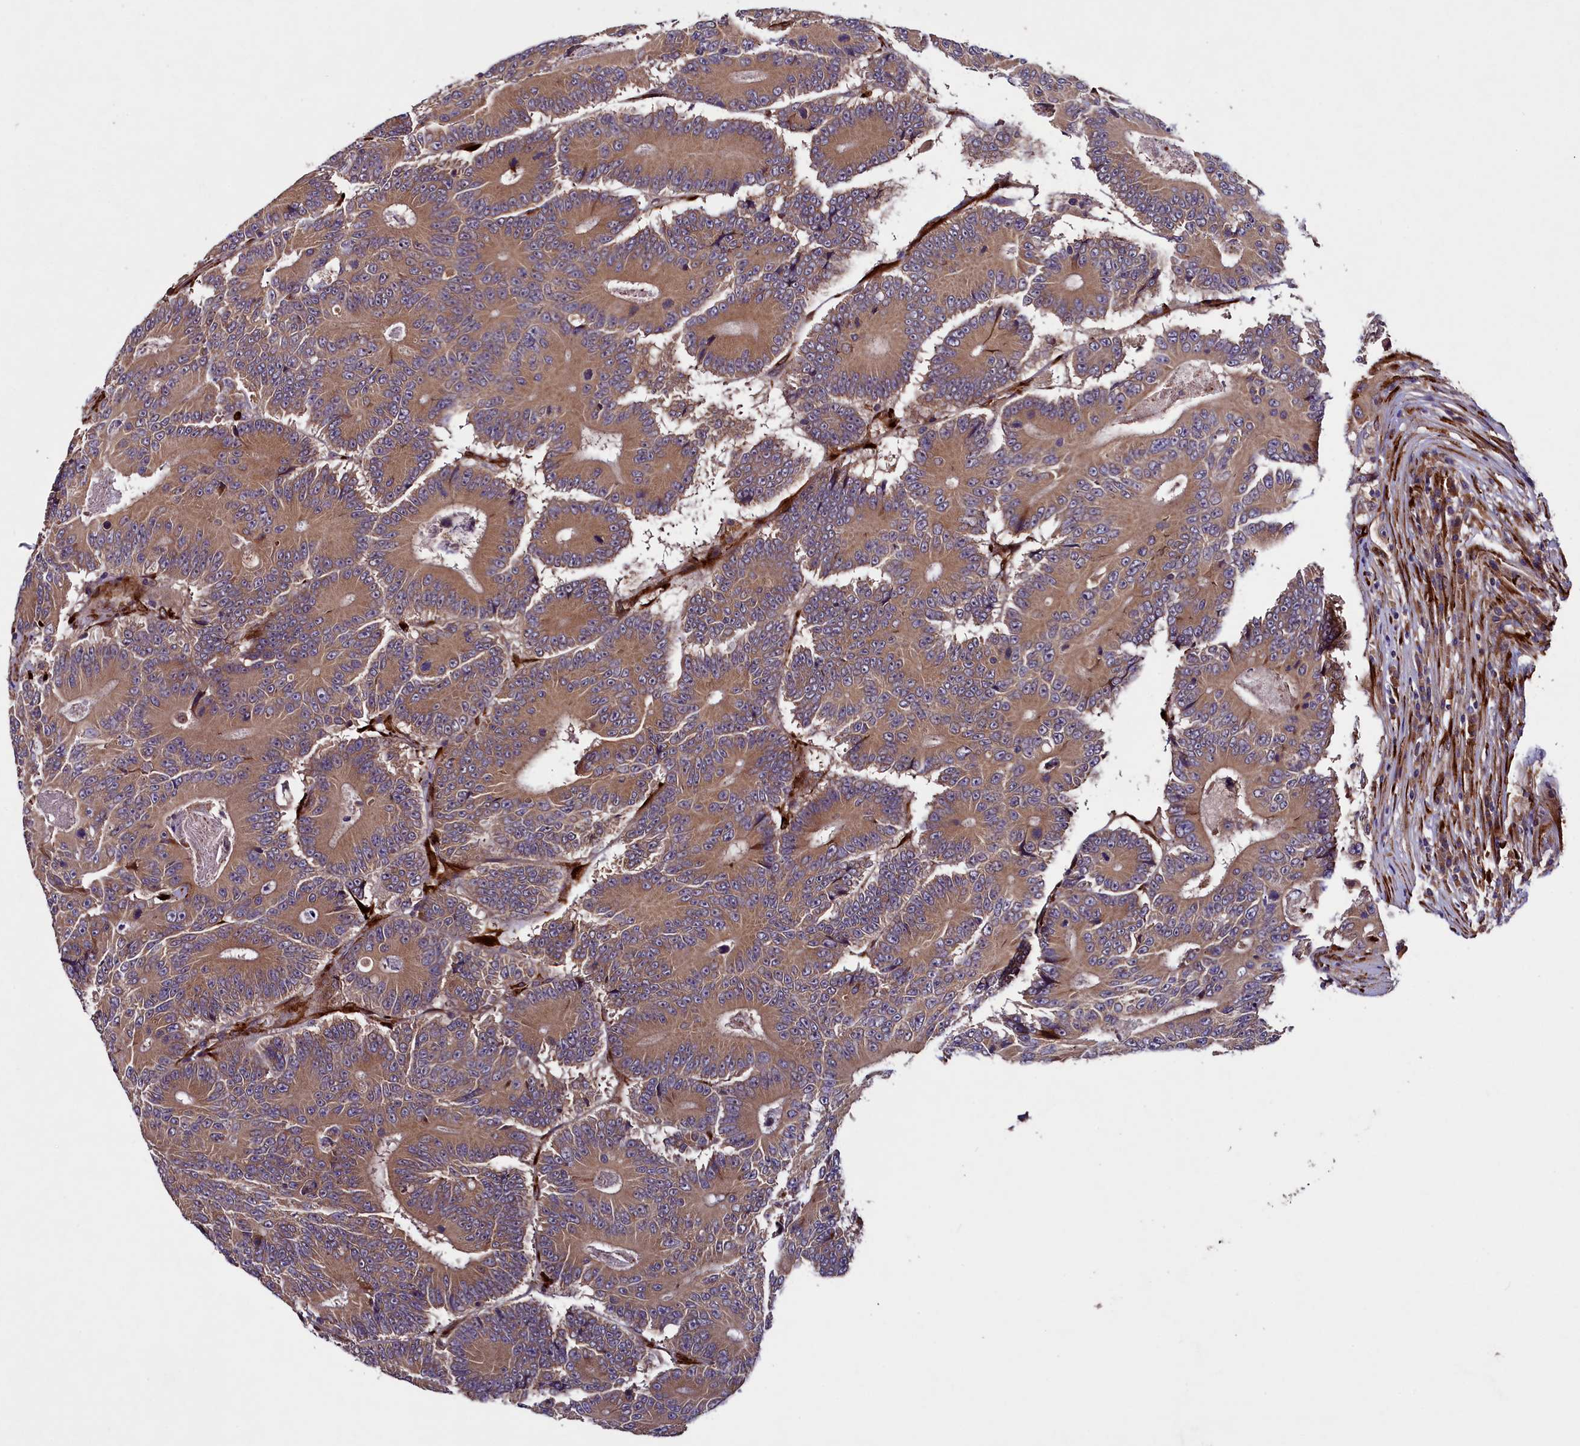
{"staining": {"intensity": "moderate", "quantity": ">75%", "location": "cytoplasmic/membranous"}, "tissue": "colorectal cancer", "cell_type": "Tumor cells", "image_type": "cancer", "snomed": [{"axis": "morphology", "description": "Adenocarcinoma, NOS"}, {"axis": "topography", "description": "Colon"}], "caption": "Brown immunohistochemical staining in colorectal cancer reveals moderate cytoplasmic/membranous expression in approximately >75% of tumor cells.", "gene": "ARRDC4", "patient": {"sex": "male", "age": 83}}